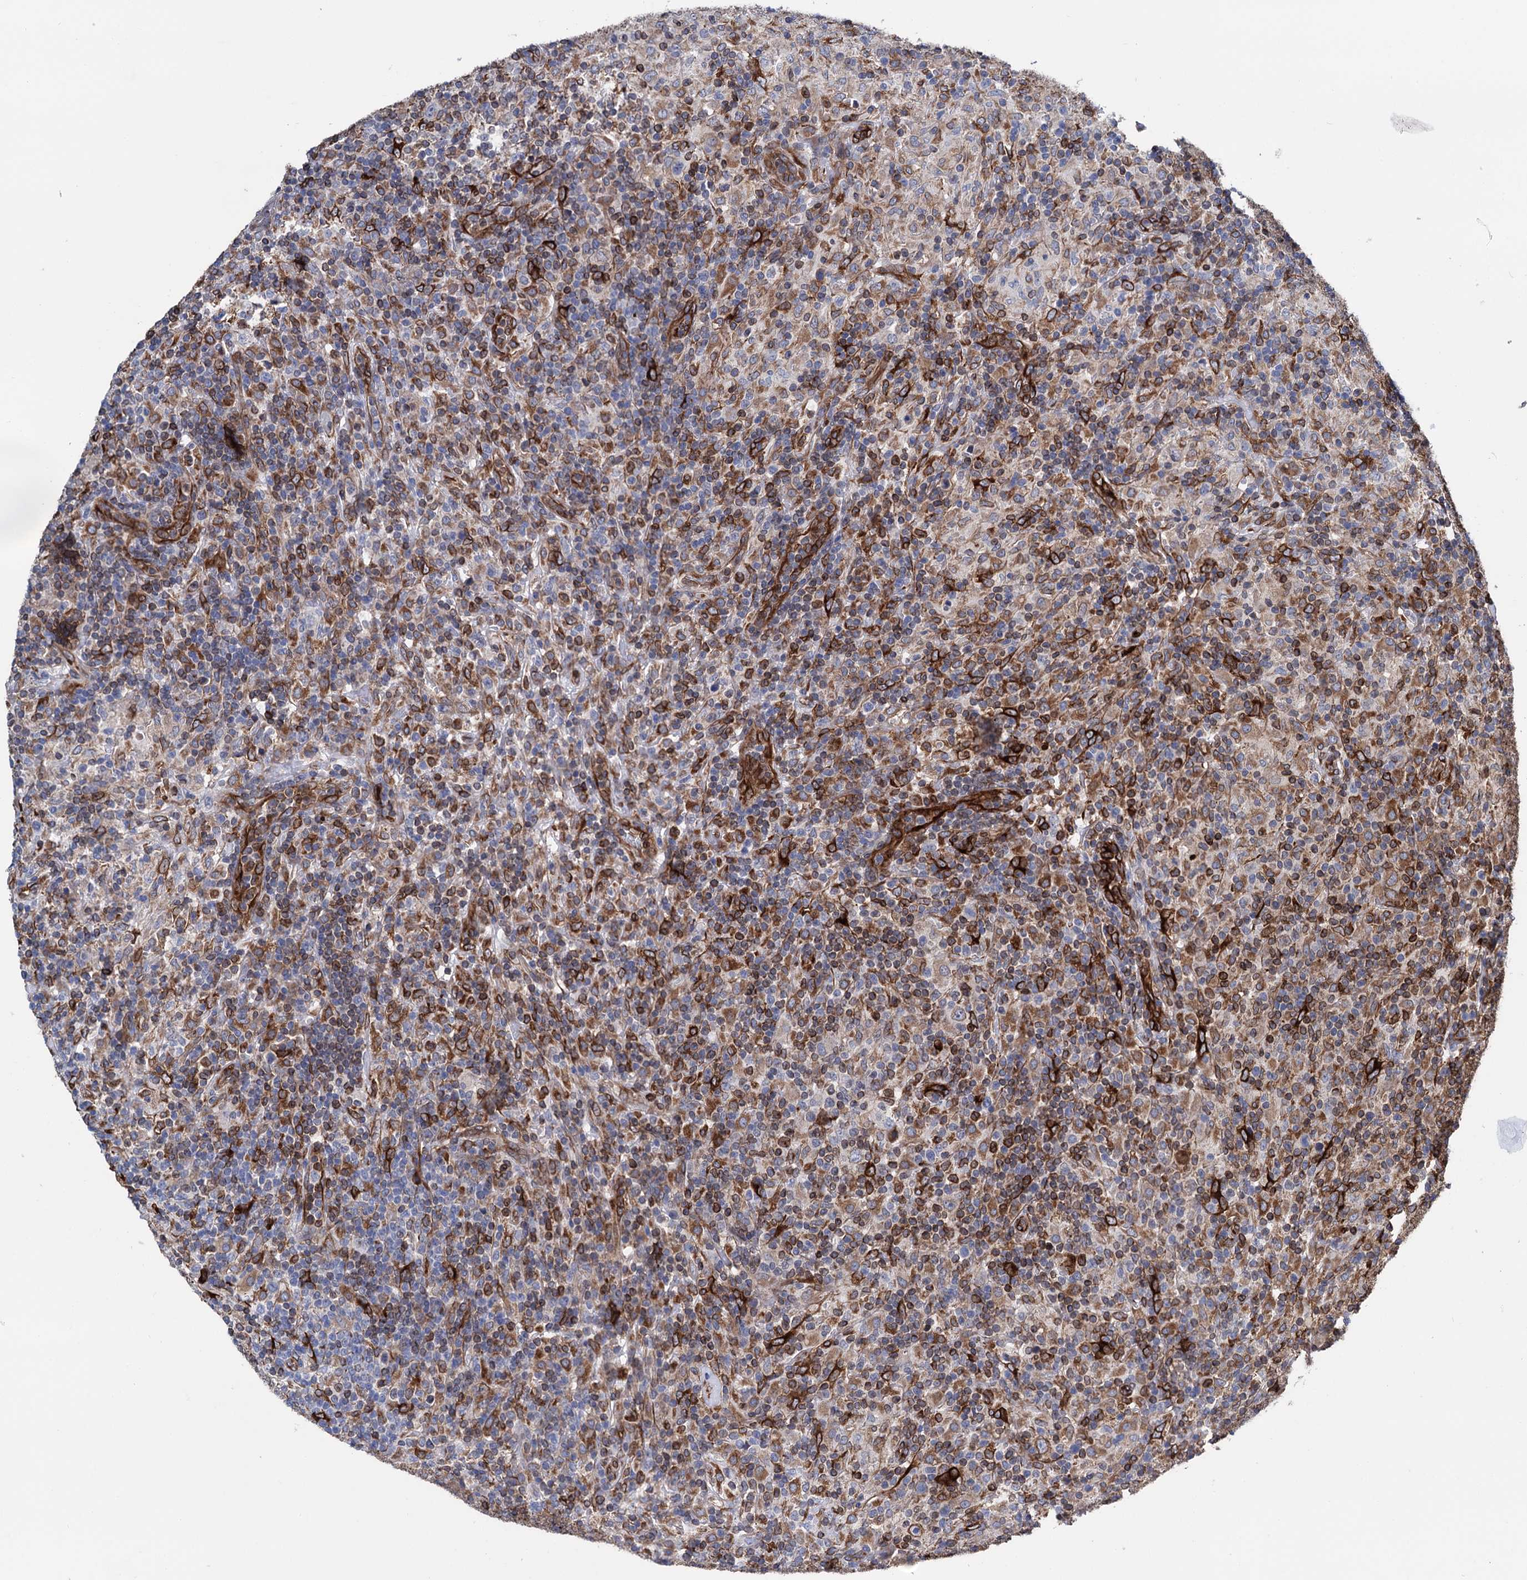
{"staining": {"intensity": "weak", "quantity": ">75%", "location": "cytoplasmic/membranous"}, "tissue": "lymphoma", "cell_type": "Tumor cells", "image_type": "cancer", "snomed": [{"axis": "morphology", "description": "Hodgkin's disease, NOS"}, {"axis": "topography", "description": "Lymph node"}], "caption": "IHC (DAB (3,3'-diaminobenzidine)) staining of human Hodgkin's disease reveals weak cytoplasmic/membranous protein expression in about >75% of tumor cells.", "gene": "STING1", "patient": {"sex": "male", "age": 70}}